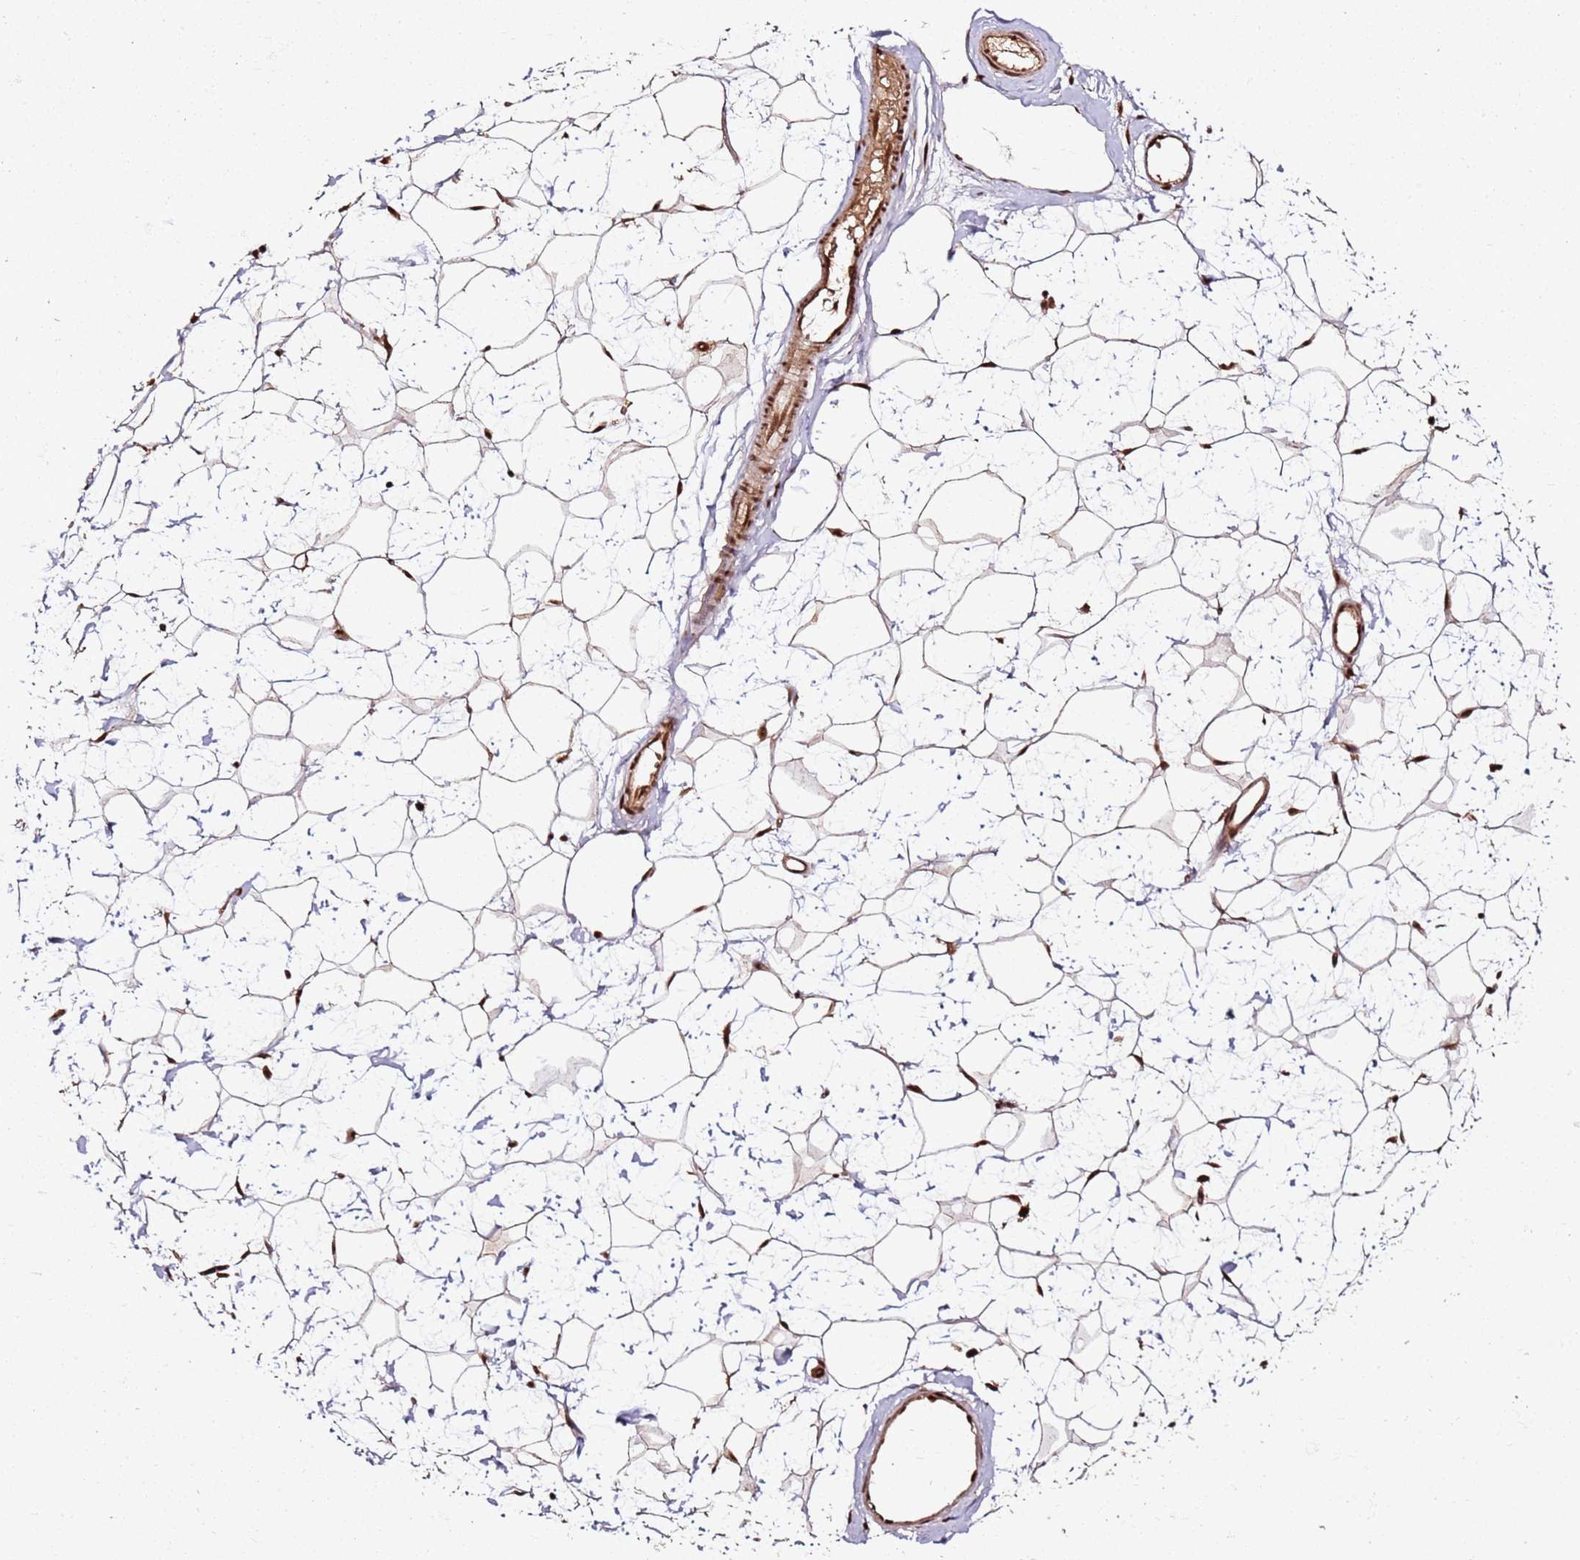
{"staining": {"intensity": "negative", "quantity": "none", "location": "none"}, "tissue": "breast", "cell_type": "Adipocytes", "image_type": "normal", "snomed": [{"axis": "morphology", "description": "Normal tissue, NOS"}, {"axis": "morphology", "description": "Adenoma, NOS"}, {"axis": "topography", "description": "Breast"}], "caption": "An IHC histopathology image of benign breast is shown. There is no staining in adipocytes of breast. The staining was performed using DAB (3,3'-diaminobenzidine) to visualize the protein expression in brown, while the nuclei were stained in blue with hematoxylin (Magnification: 20x).", "gene": "XRN2", "patient": {"sex": "female", "age": 23}}